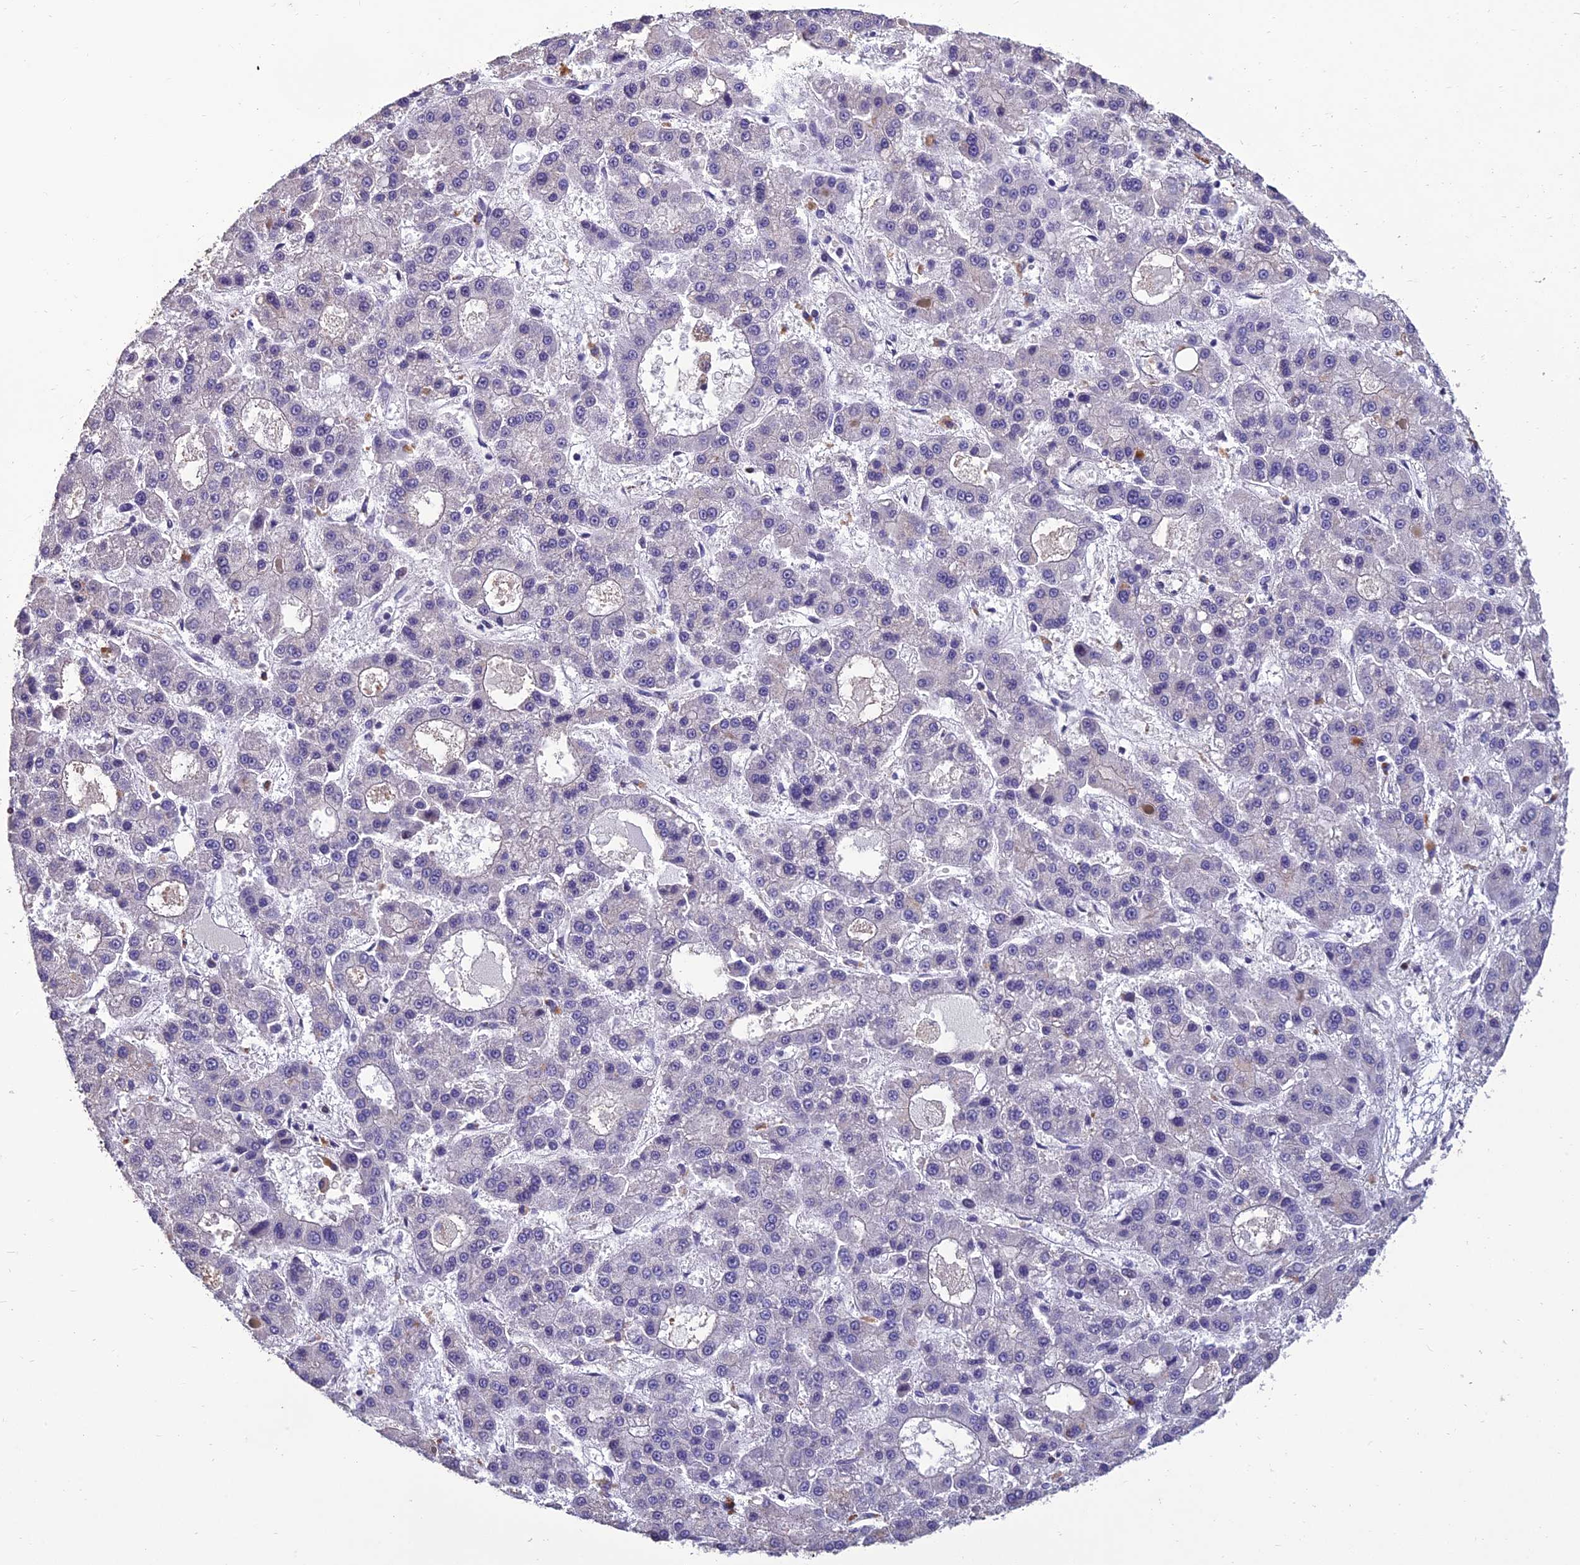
{"staining": {"intensity": "negative", "quantity": "none", "location": "none"}, "tissue": "liver cancer", "cell_type": "Tumor cells", "image_type": "cancer", "snomed": [{"axis": "morphology", "description": "Carcinoma, Hepatocellular, NOS"}, {"axis": "topography", "description": "Liver"}], "caption": "Immunohistochemistry (IHC) micrograph of neoplastic tissue: human liver cancer (hepatocellular carcinoma) stained with DAB (3,3'-diaminobenzidine) displays no significant protein staining in tumor cells.", "gene": "GRWD1", "patient": {"sex": "male", "age": 70}}